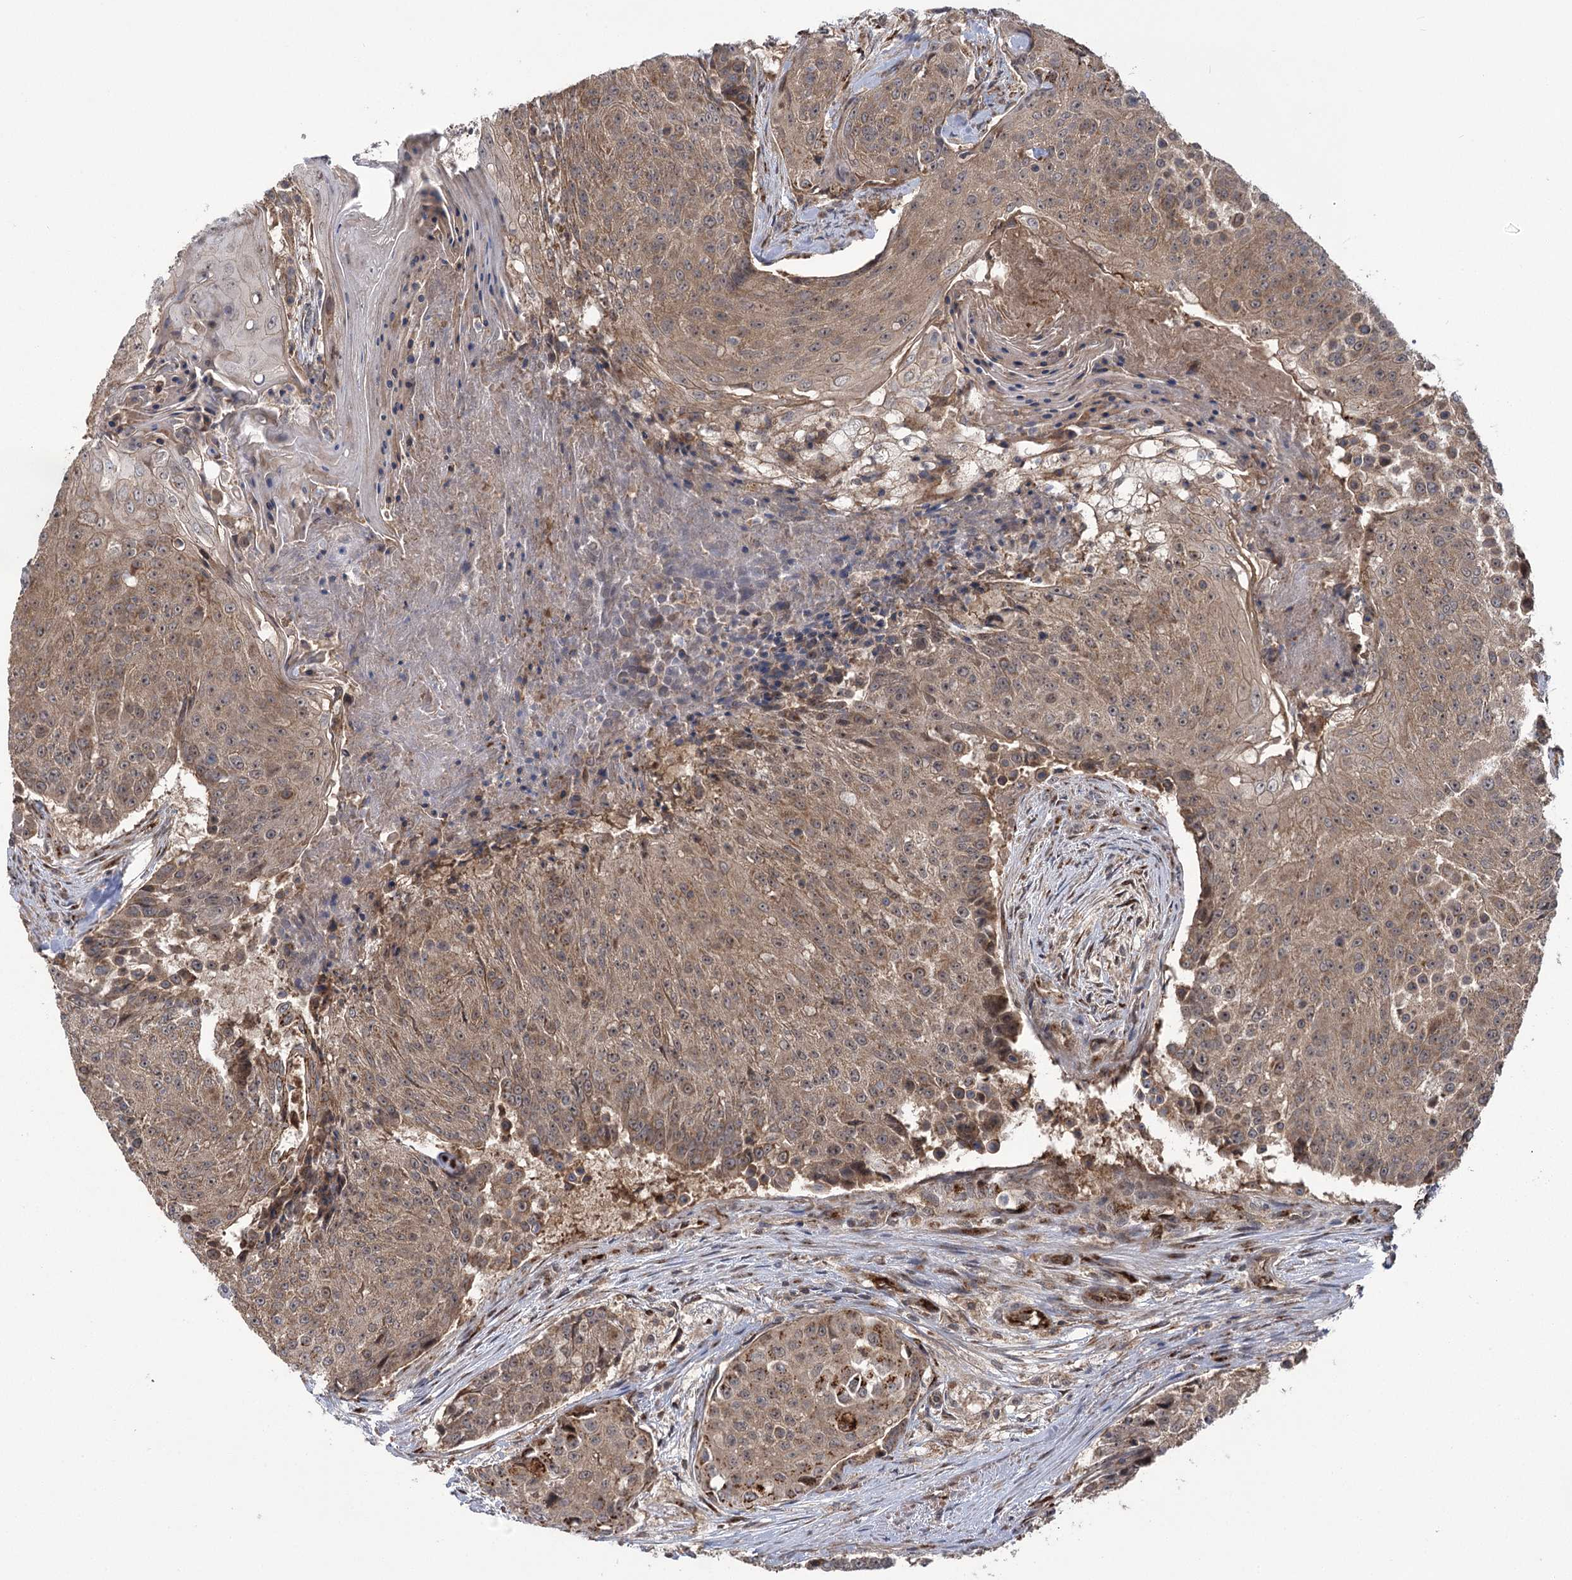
{"staining": {"intensity": "moderate", "quantity": ">75%", "location": "cytoplasmic/membranous,nuclear"}, "tissue": "urothelial cancer", "cell_type": "Tumor cells", "image_type": "cancer", "snomed": [{"axis": "morphology", "description": "Urothelial carcinoma, High grade"}, {"axis": "topography", "description": "Urinary bladder"}], "caption": "Urothelial carcinoma (high-grade) tissue demonstrates moderate cytoplasmic/membranous and nuclear expression in about >75% of tumor cells", "gene": "CARD19", "patient": {"sex": "female", "age": 63}}